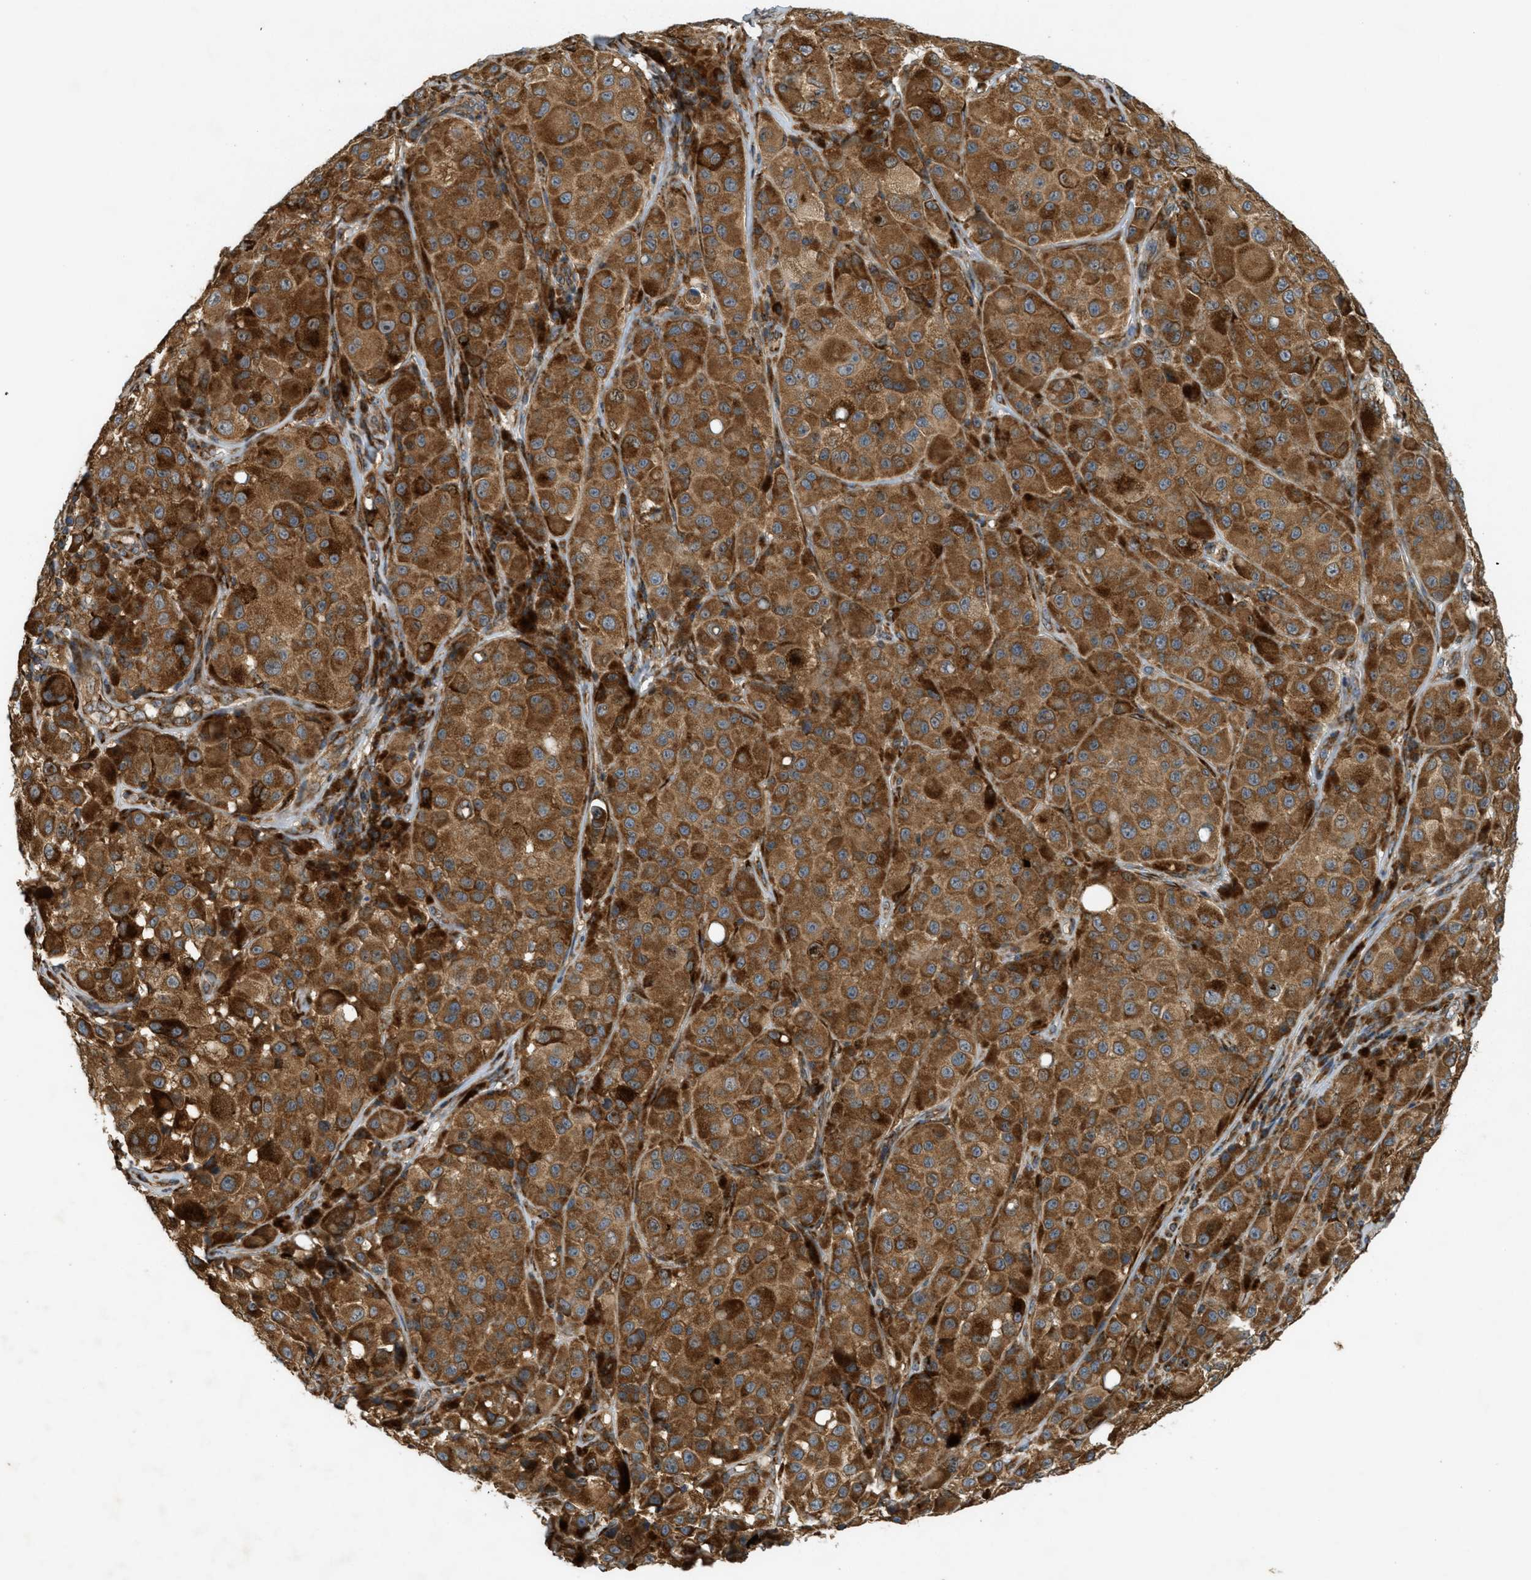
{"staining": {"intensity": "strong", "quantity": ">75%", "location": "cytoplasmic/membranous"}, "tissue": "melanoma", "cell_type": "Tumor cells", "image_type": "cancer", "snomed": [{"axis": "morphology", "description": "Malignant melanoma, NOS"}, {"axis": "topography", "description": "Skin"}], "caption": "There is high levels of strong cytoplasmic/membranous staining in tumor cells of melanoma, as demonstrated by immunohistochemical staining (brown color).", "gene": "PCDH18", "patient": {"sex": "male", "age": 84}}